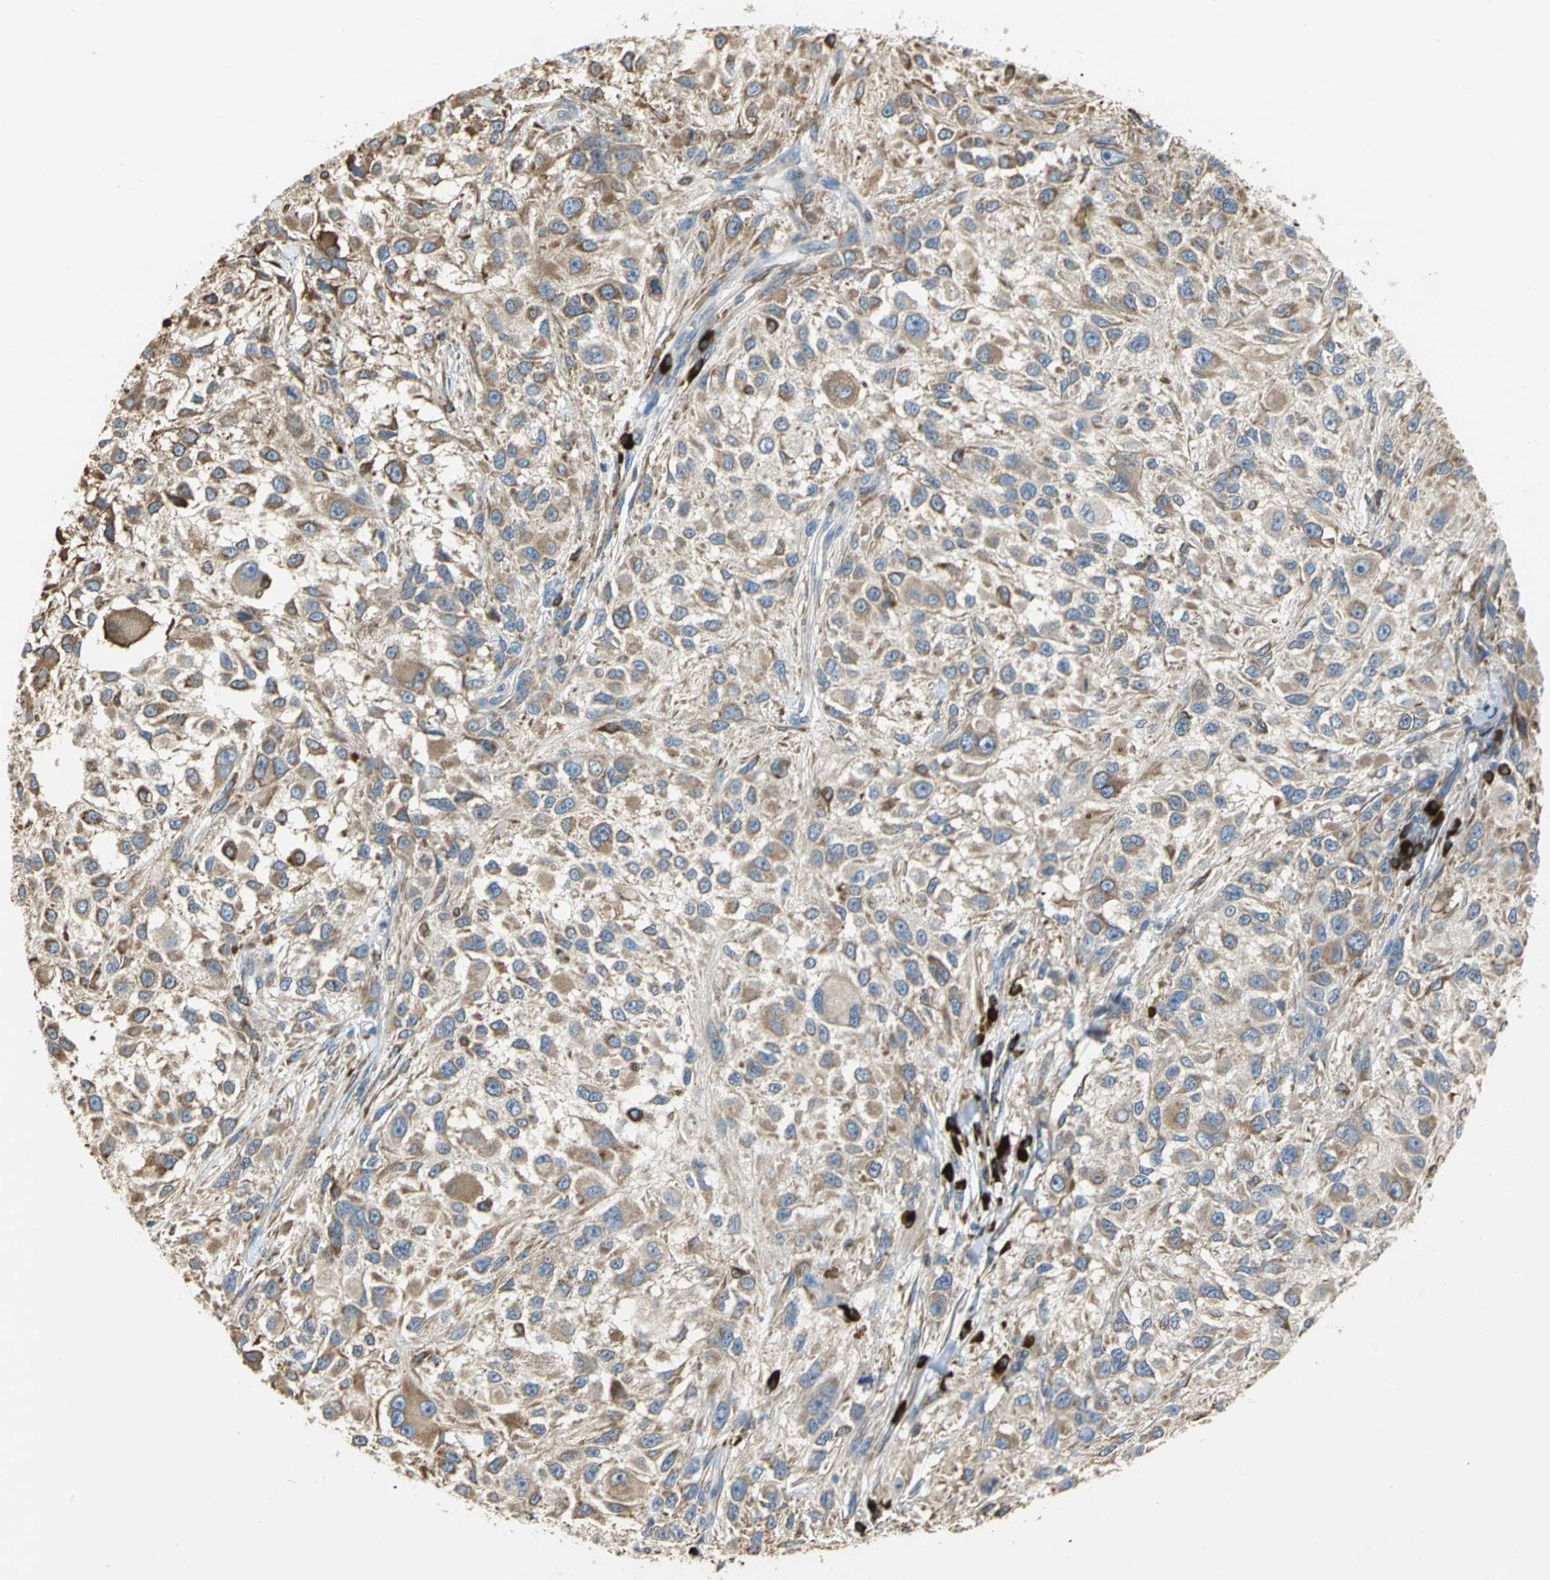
{"staining": {"intensity": "weak", "quantity": ">75%", "location": "cytoplasmic/membranous"}, "tissue": "melanoma", "cell_type": "Tumor cells", "image_type": "cancer", "snomed": [{"axis": "morphology", "description": "Necrosis, NOS"}, {"axis": "morphology", "description": "Malignant melanoma, NOS"}, {"axis": "topography", "description": "Skin"}], "caption": "Immunohistochemical staining of melanoma displays weak cytoplasmic/membranous protein expression in about >75% of tumor cells.", "gene": "SDF2L1", "patient": {"sex": "female", "age": 87}}